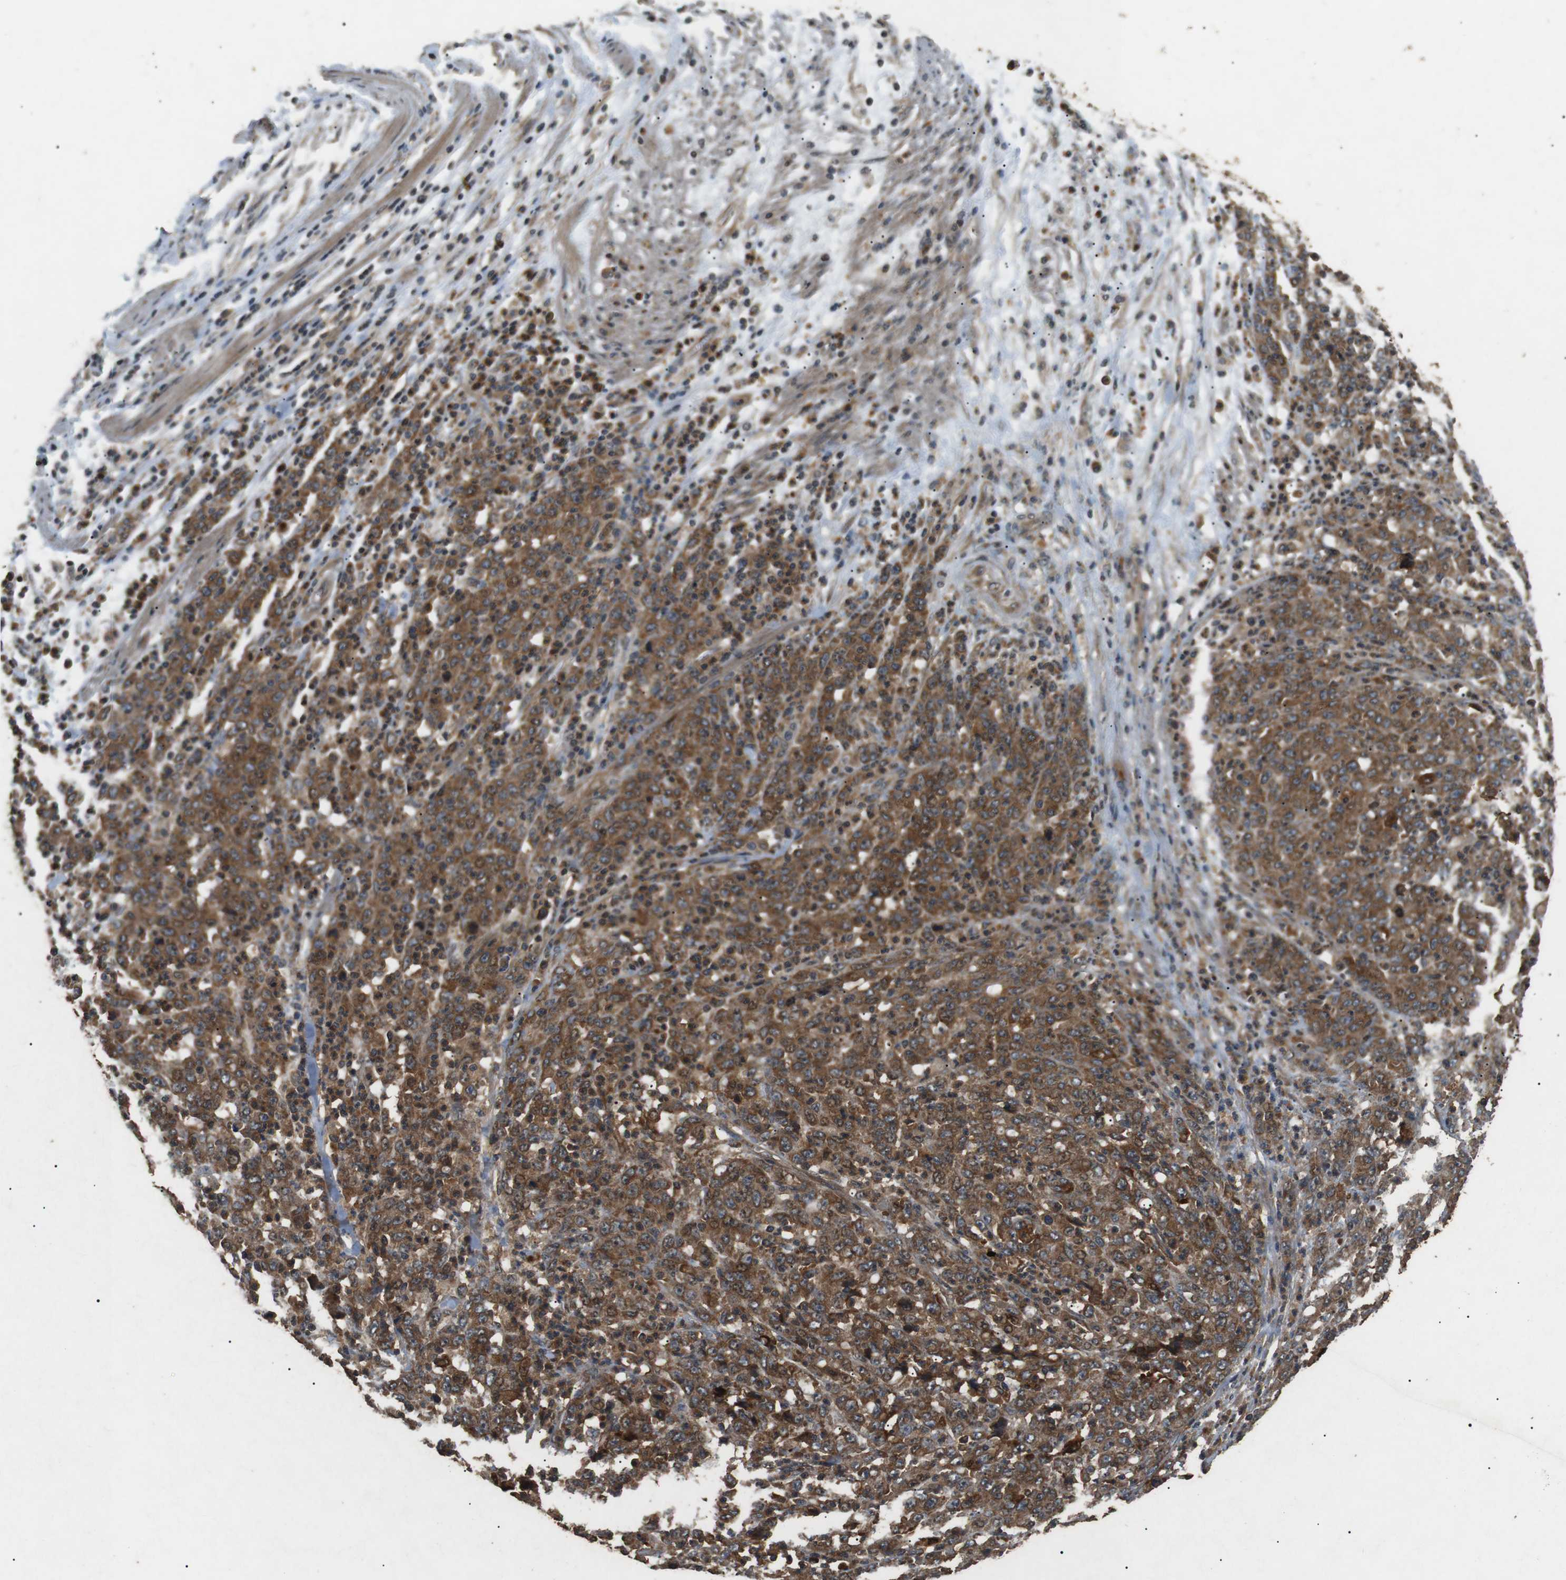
{"staining": {"intensity": "strong", "quantity": ">75%", "location": "cytoplasmic/membranous"}, "tissue": "stomach cancer", "cell_type": "Tumor cells", "image_type": "cancer", "snomed": [{"axis": "morphology", "description": "Adenocarcinoma, NOS"}, {"axis": "topography", "description": "Stomach, lower"}], "caption": "Stomach cancer stained with DAB immunohistochemistry shows high levels of strong cytoplasmic/membranous expression in about >75% of tumor cells. (Brightfield microscopy of DAB IHC at high magnification).", "gene": "TBC1D15", "patient": {"sex": "female", "age": 71}}